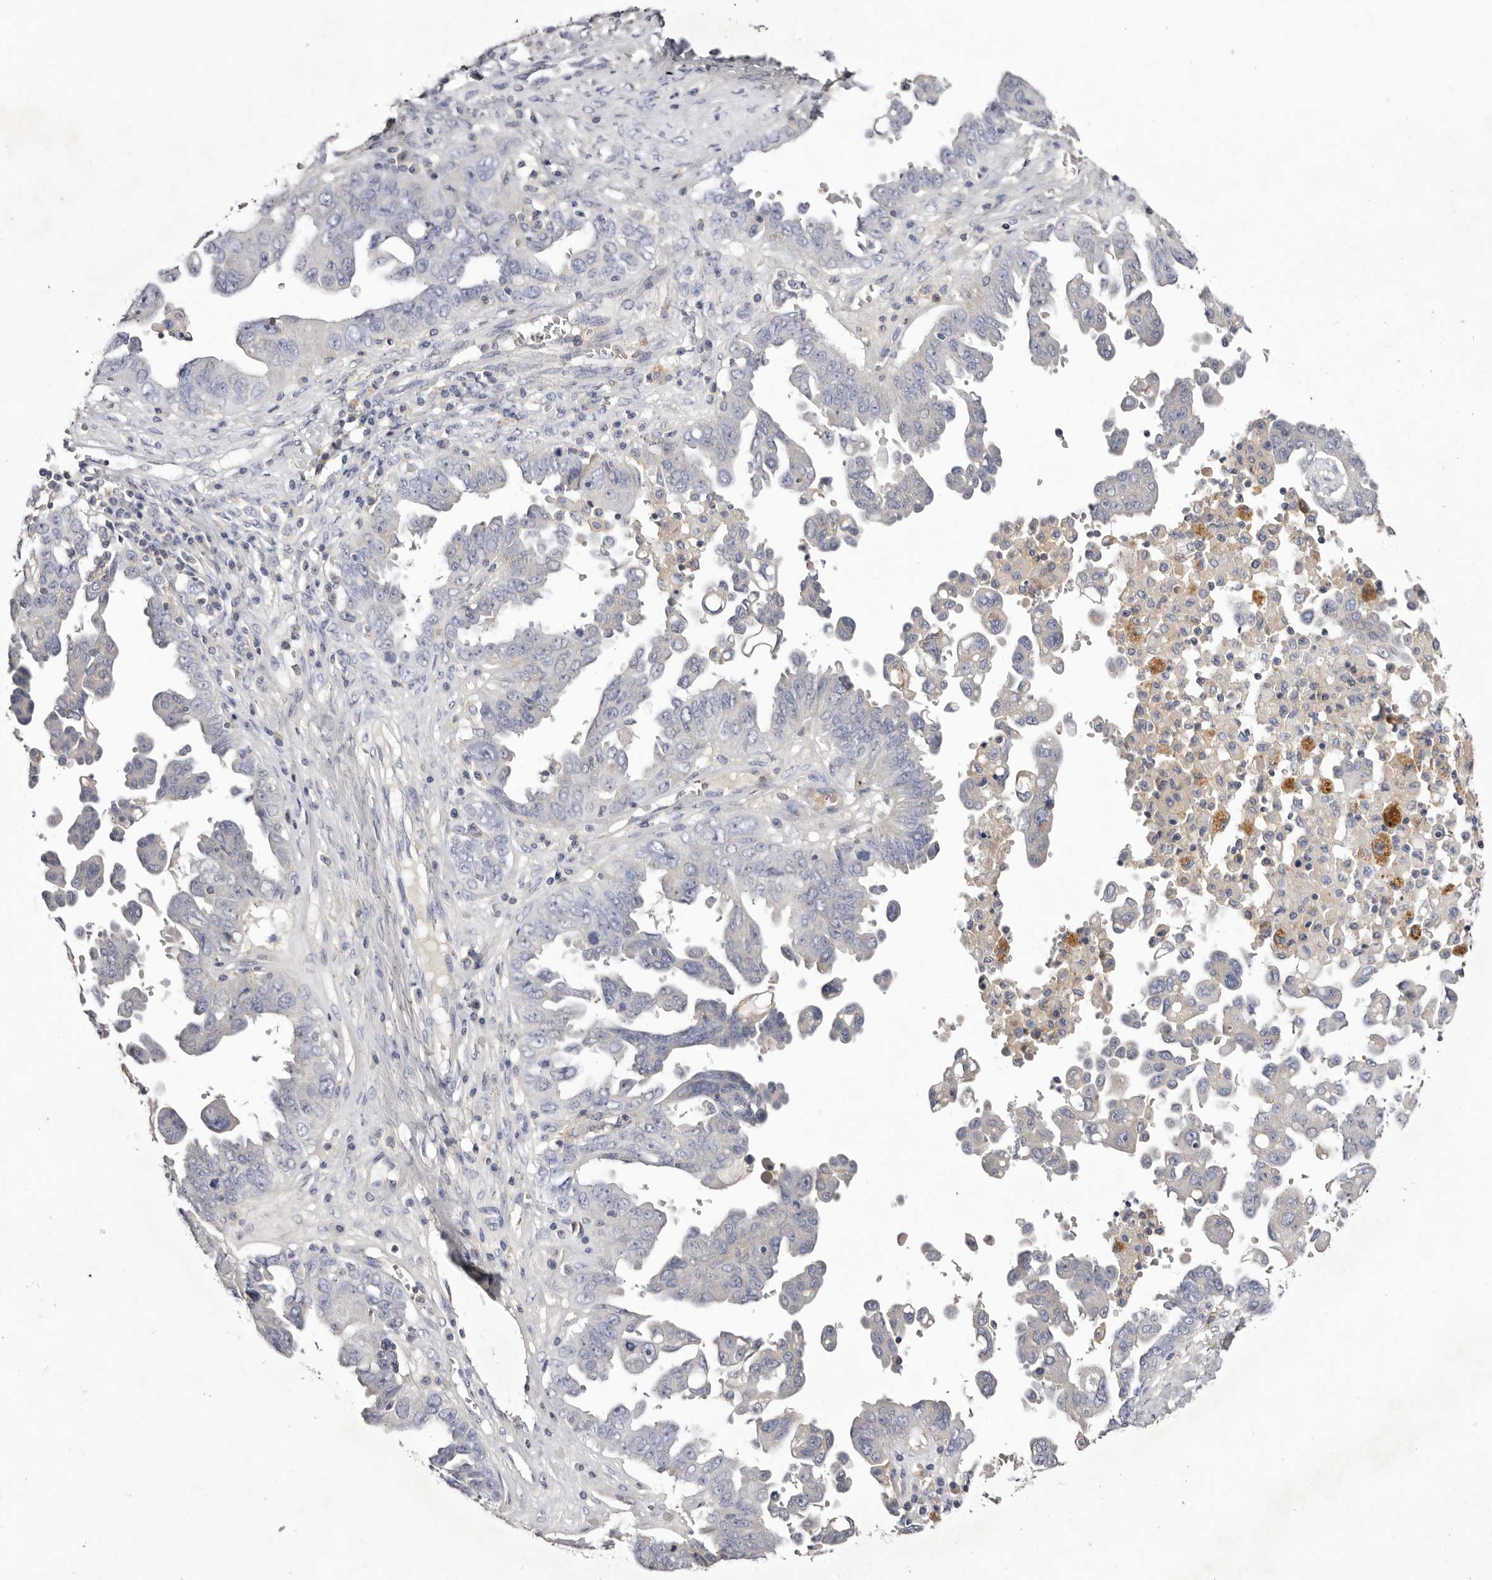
{"staining": {"intensity": "negative", "quantity": "none", "location": "none"}, "tissue": "ovarian cancer", "cell_type": "Tumor cells", "image_type": "cancer", "snomed": [{"axis": "morphology", "description": "Carcinoma, endometroid"}, {"axis": "topography", "description": "Ovary"}], "caption": "Ovarian endometroid carcinoma stained for a protein using immunohistochemistry shows no positivity tumor cells.", "gene": "S1PR5", "patient": {"sex": "female", "age": 62}}